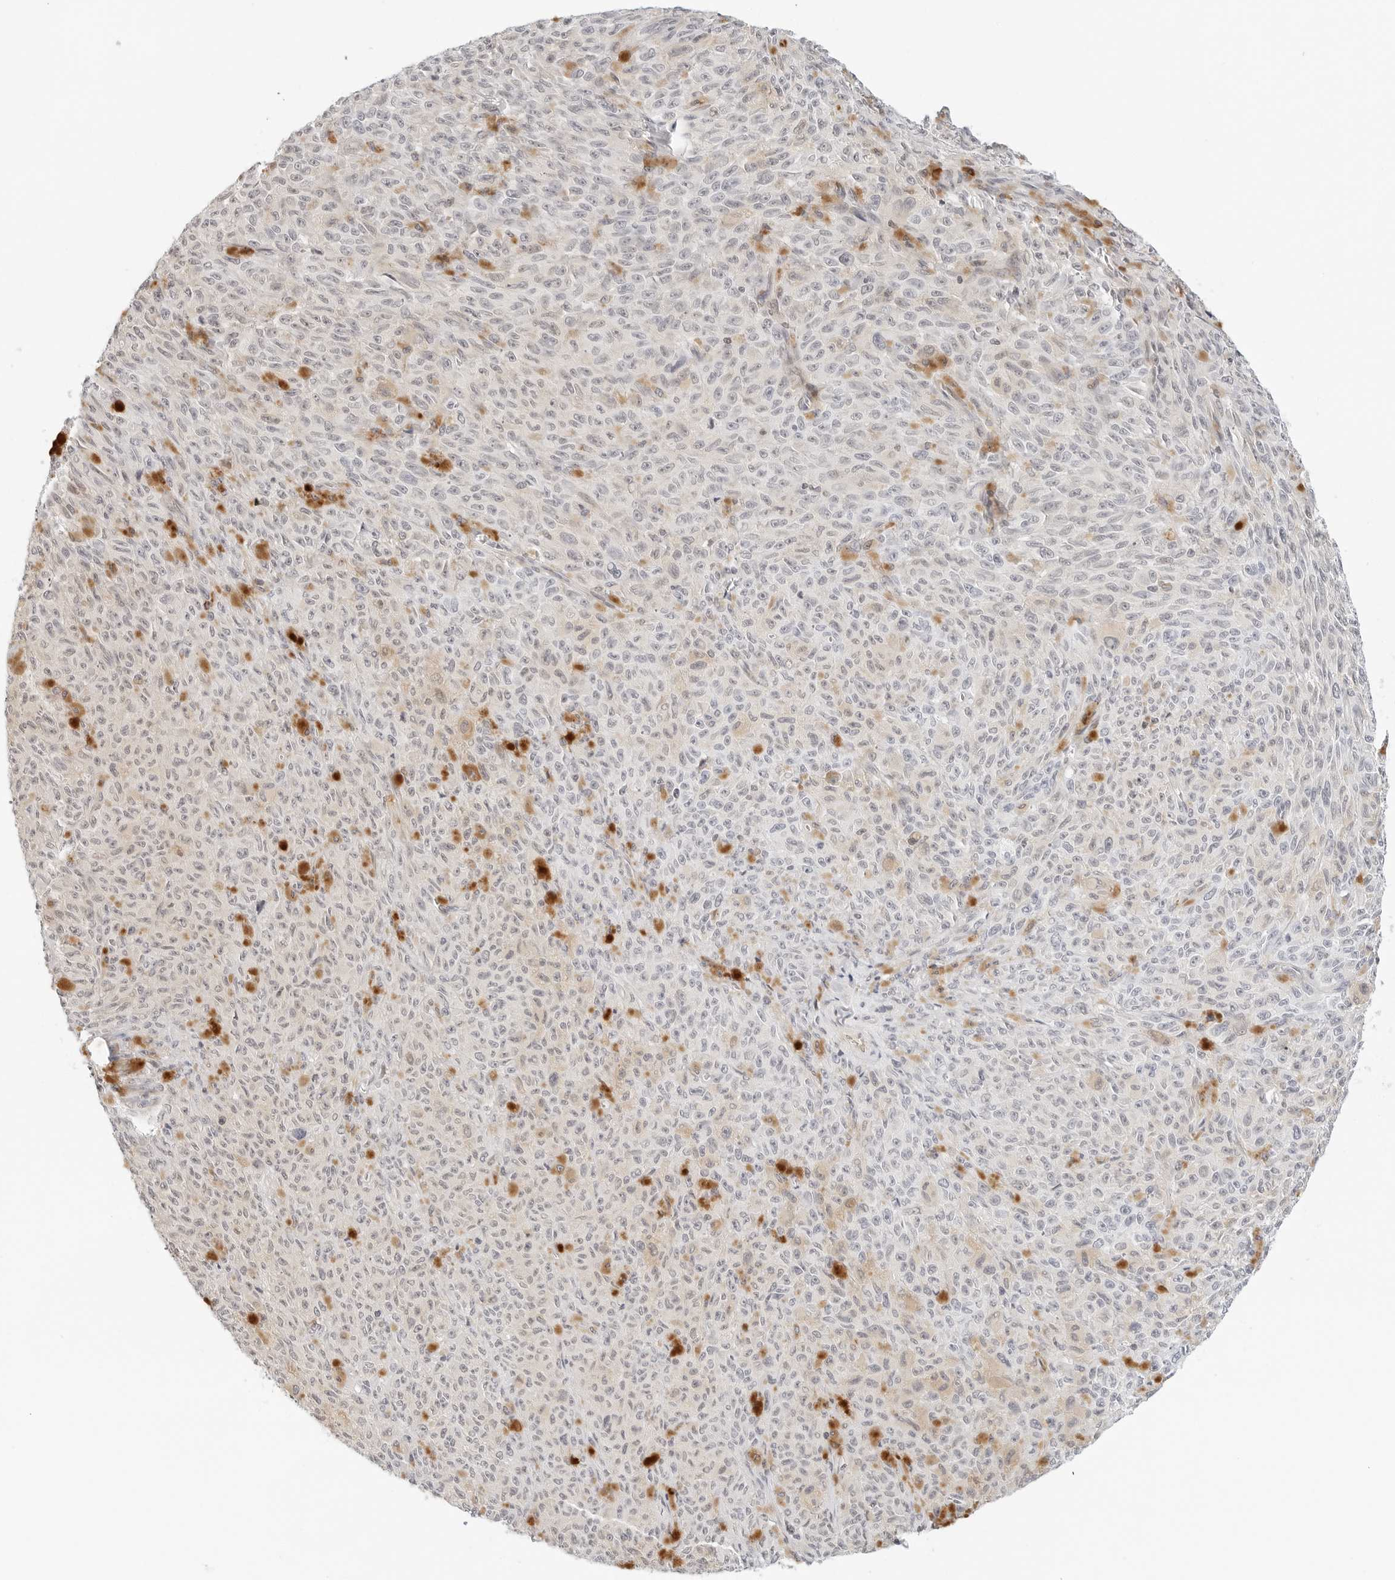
{"staining": {"intensity": "negative", "quantity": "none", "location": "none"}, "tissue": "melanoma", "cell_type": "Tumor cells", "image_type": "cancer", "snomed": [{"axis": "morphology", "description": "Malignant melanoma, NOS"}, {"axis": "topography", "description": "Skin"}], "caption": "Immunohistochemistry (IHC) histopathology image of malignant melanoma stained for a protein (brown), which reveals no positivity in tumor cells.", "gene": "PARP10", "patient": {"sex": "female", "age": 82}}